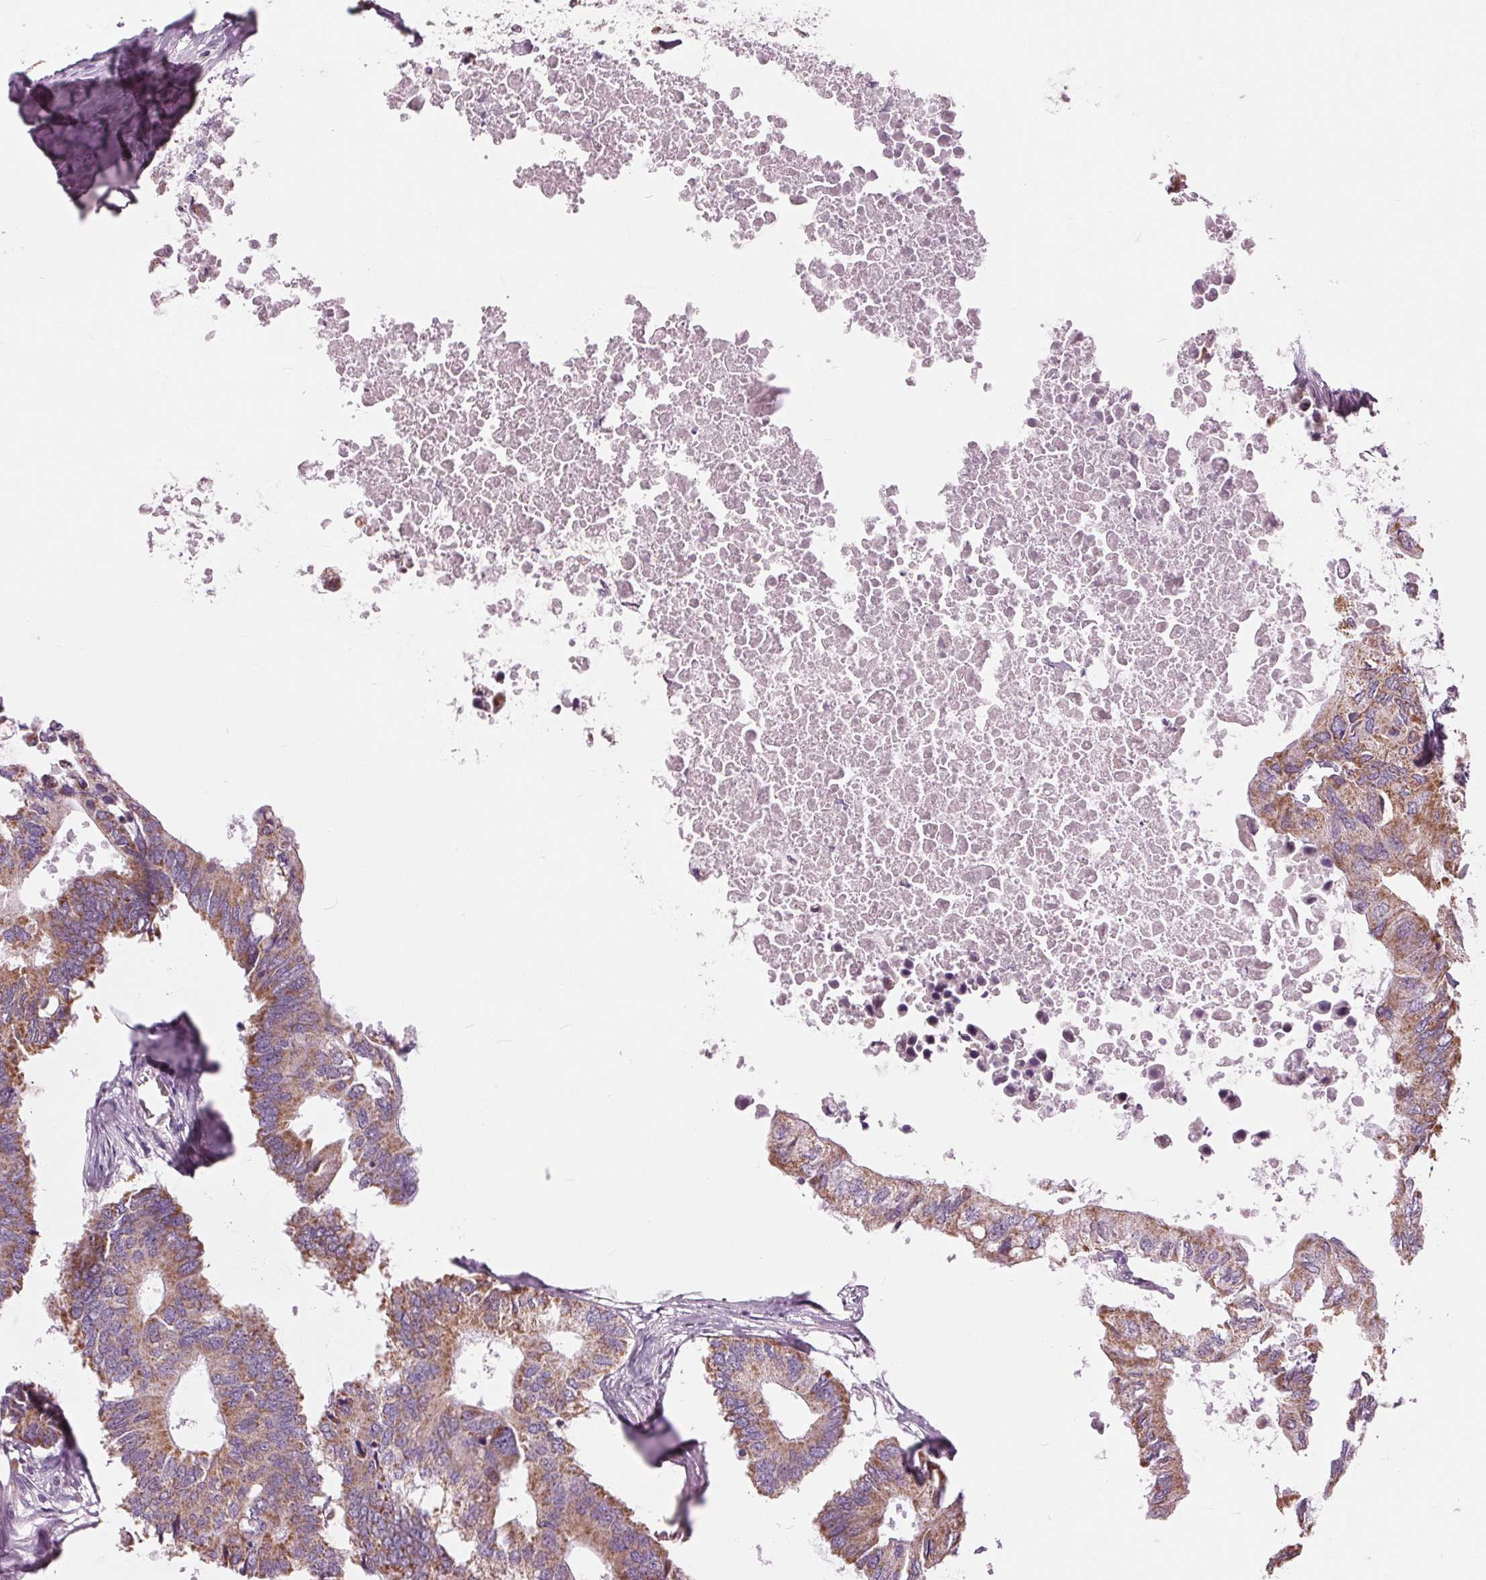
{"staining": {"intensity": "moderate", "quantity": ">75%", "location": "cytoplasmic/membranous"}, "tissue": "colorectal cancer", "cell_type": "Tumor cells", "image_type": "cancer", "snomed": [{"axis": "morphology", "description": "Adenocarcinoma, NOS"}, {"axis": "topography", "description": "Colon"}], "caption": "This micrograph shows adenocarcinoma (colorectal) stained with IHC to label a protein in brown. The cytoplasmic/membranous of tumor cells show moderate positivity for the protein. Nuclei are counter-stained blue.", "gene": "SAMD4A", "patient": {"sex": "male", "age": 71}}